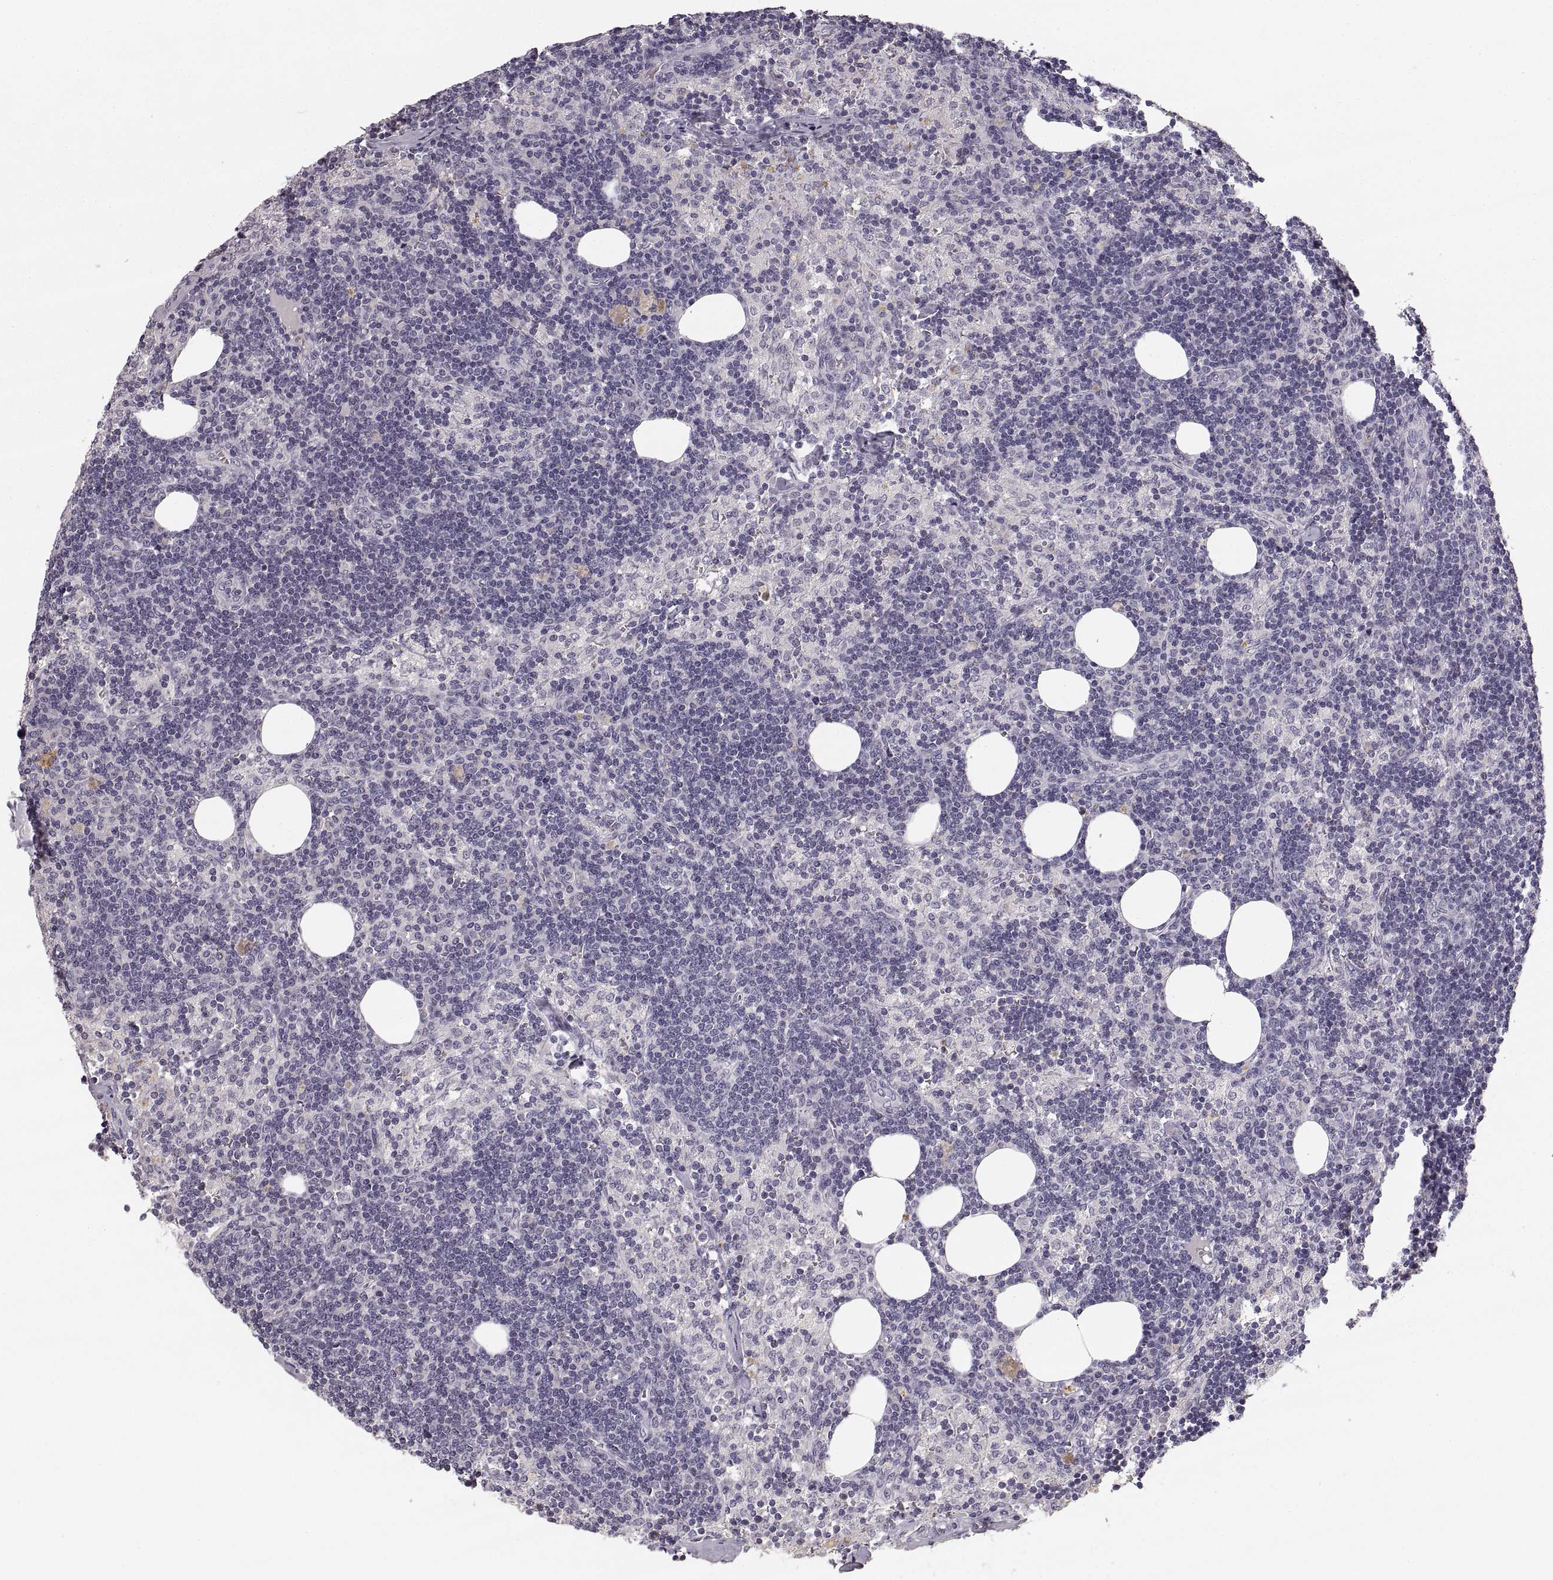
{"staining": {"intensity": "negative", "quantity": "none", "location": "none"}, "tissue": "lymph node", "cell_type": "Germinal center cells", "image_type": "normal", "snomed": [{"axis": "morphology", "description": "Normal tissue, NOS"}, {"axis": "topography", "description": "Lymph node"}], "caption": "Germinal center cells are negative for brown protein staining in benign lymph node. (IHC, brightfield microscopy, high magnification).", "gene": "RUNDC3A", "patient": {"sex": "female", "age": 52}}